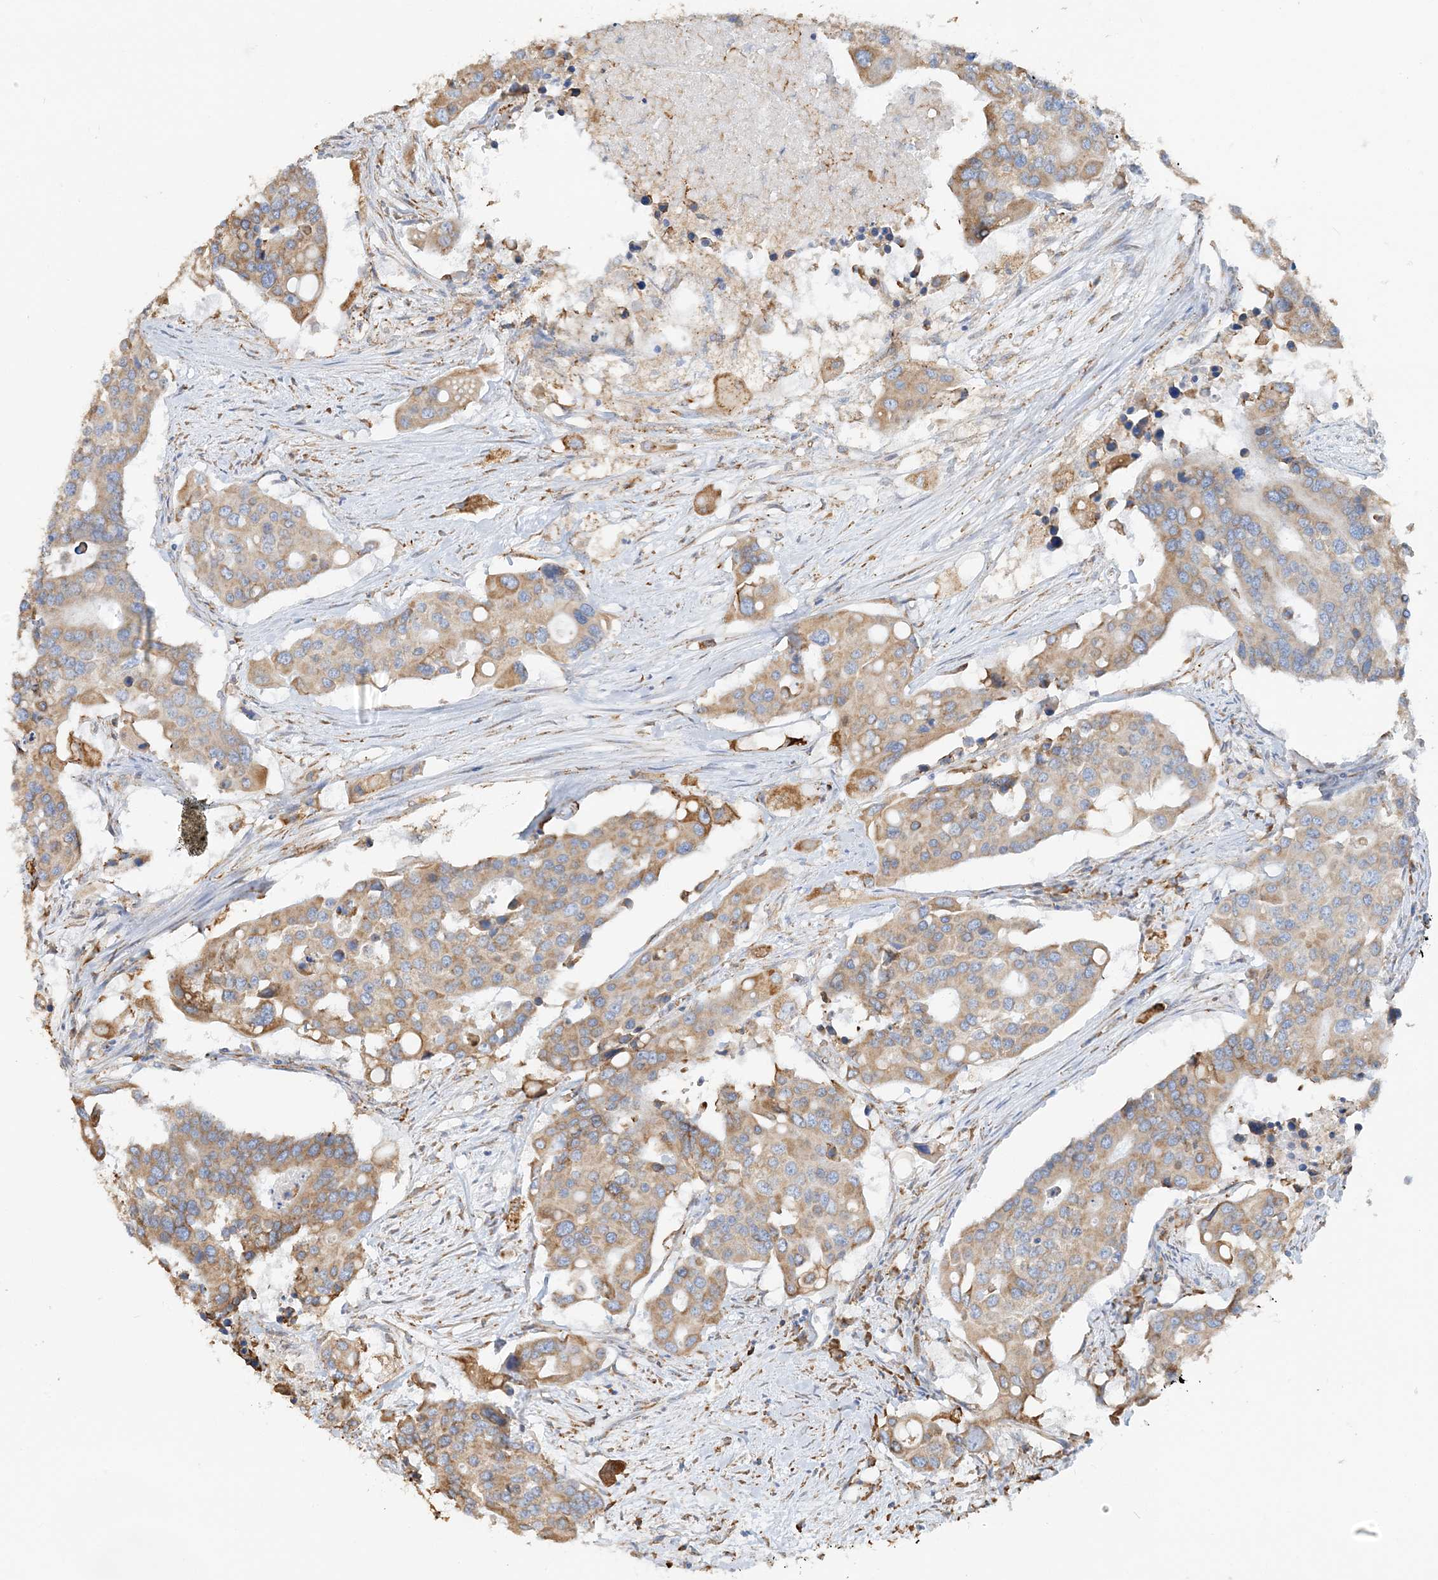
{"staining": {"intensity": "moderate", "quantity": ">75%", "location": "cytoplasmic/membranous"}, "tissue": "colorectal cancer", "cell_type": "Tumor cells", "image_type": "cancer", "snomed": [{"axis": "morphology", "description": "Adenocarcinoma, NOS"}, {"axis": "topography", "description": "Colon"}], "caption": "Colorectal cancer (adenocarcinoma) stained for a protein displays moderate cytoplasmic/membranous positivity in tumor cells.", "gene": "TBC1D5", "patient": {"sex": "male", "age": 77}}